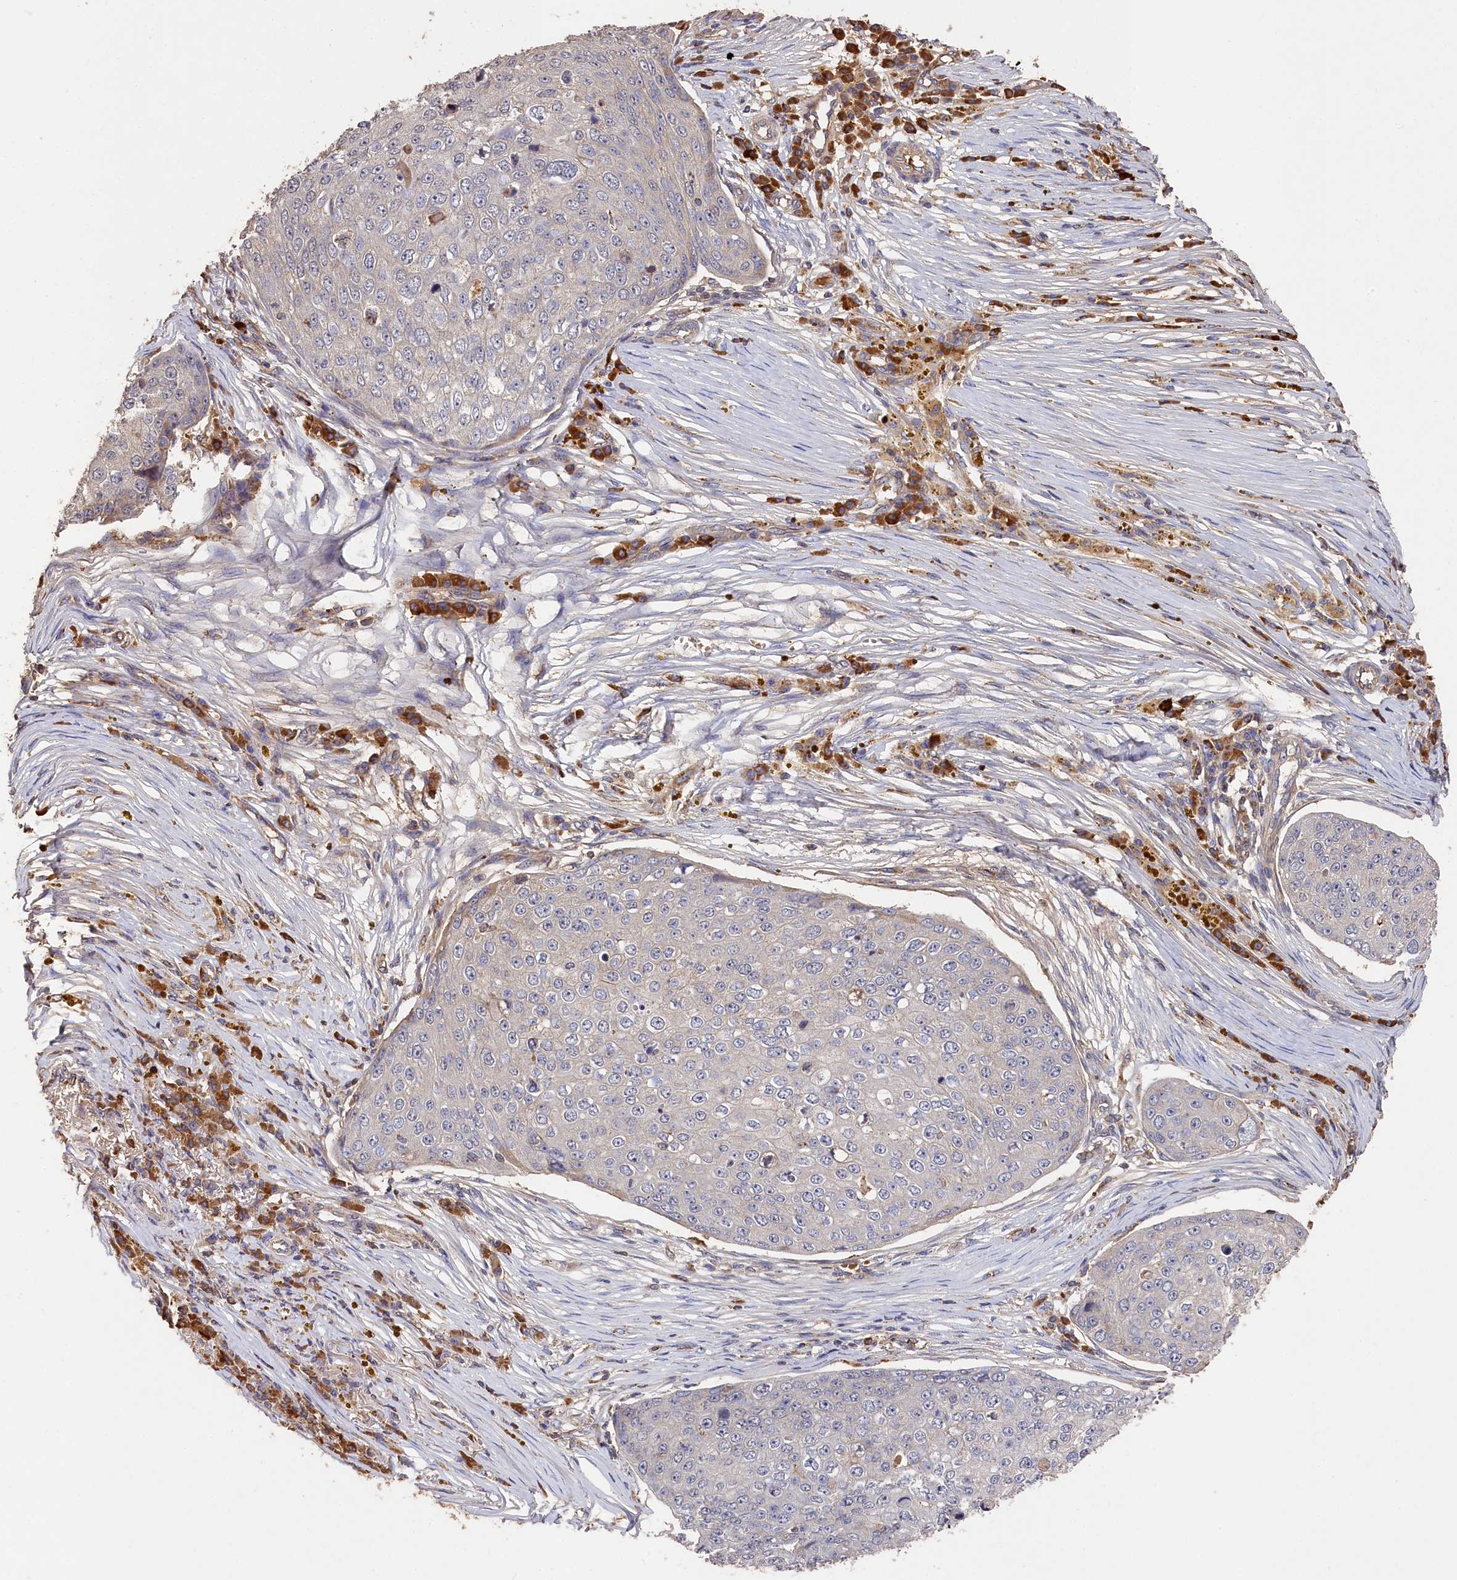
{"staining": {"intensity": "negative", "quantity": "none", "location": "none"}, "tissue": "skin cancer", "cell_type": "Tumor cells", "image_type": "cancer", "snomed": [{"axis": "morphology", "description": "Squamous cell carcinoma, NOS"}, {"axis": "topography", "description": "Skin"}], "caption": "There is no significant staining in tumor cells of skin squamous cell carcinoma.", "gene": "DHRS11", "patient": {"sex": "male", "age": 71}}